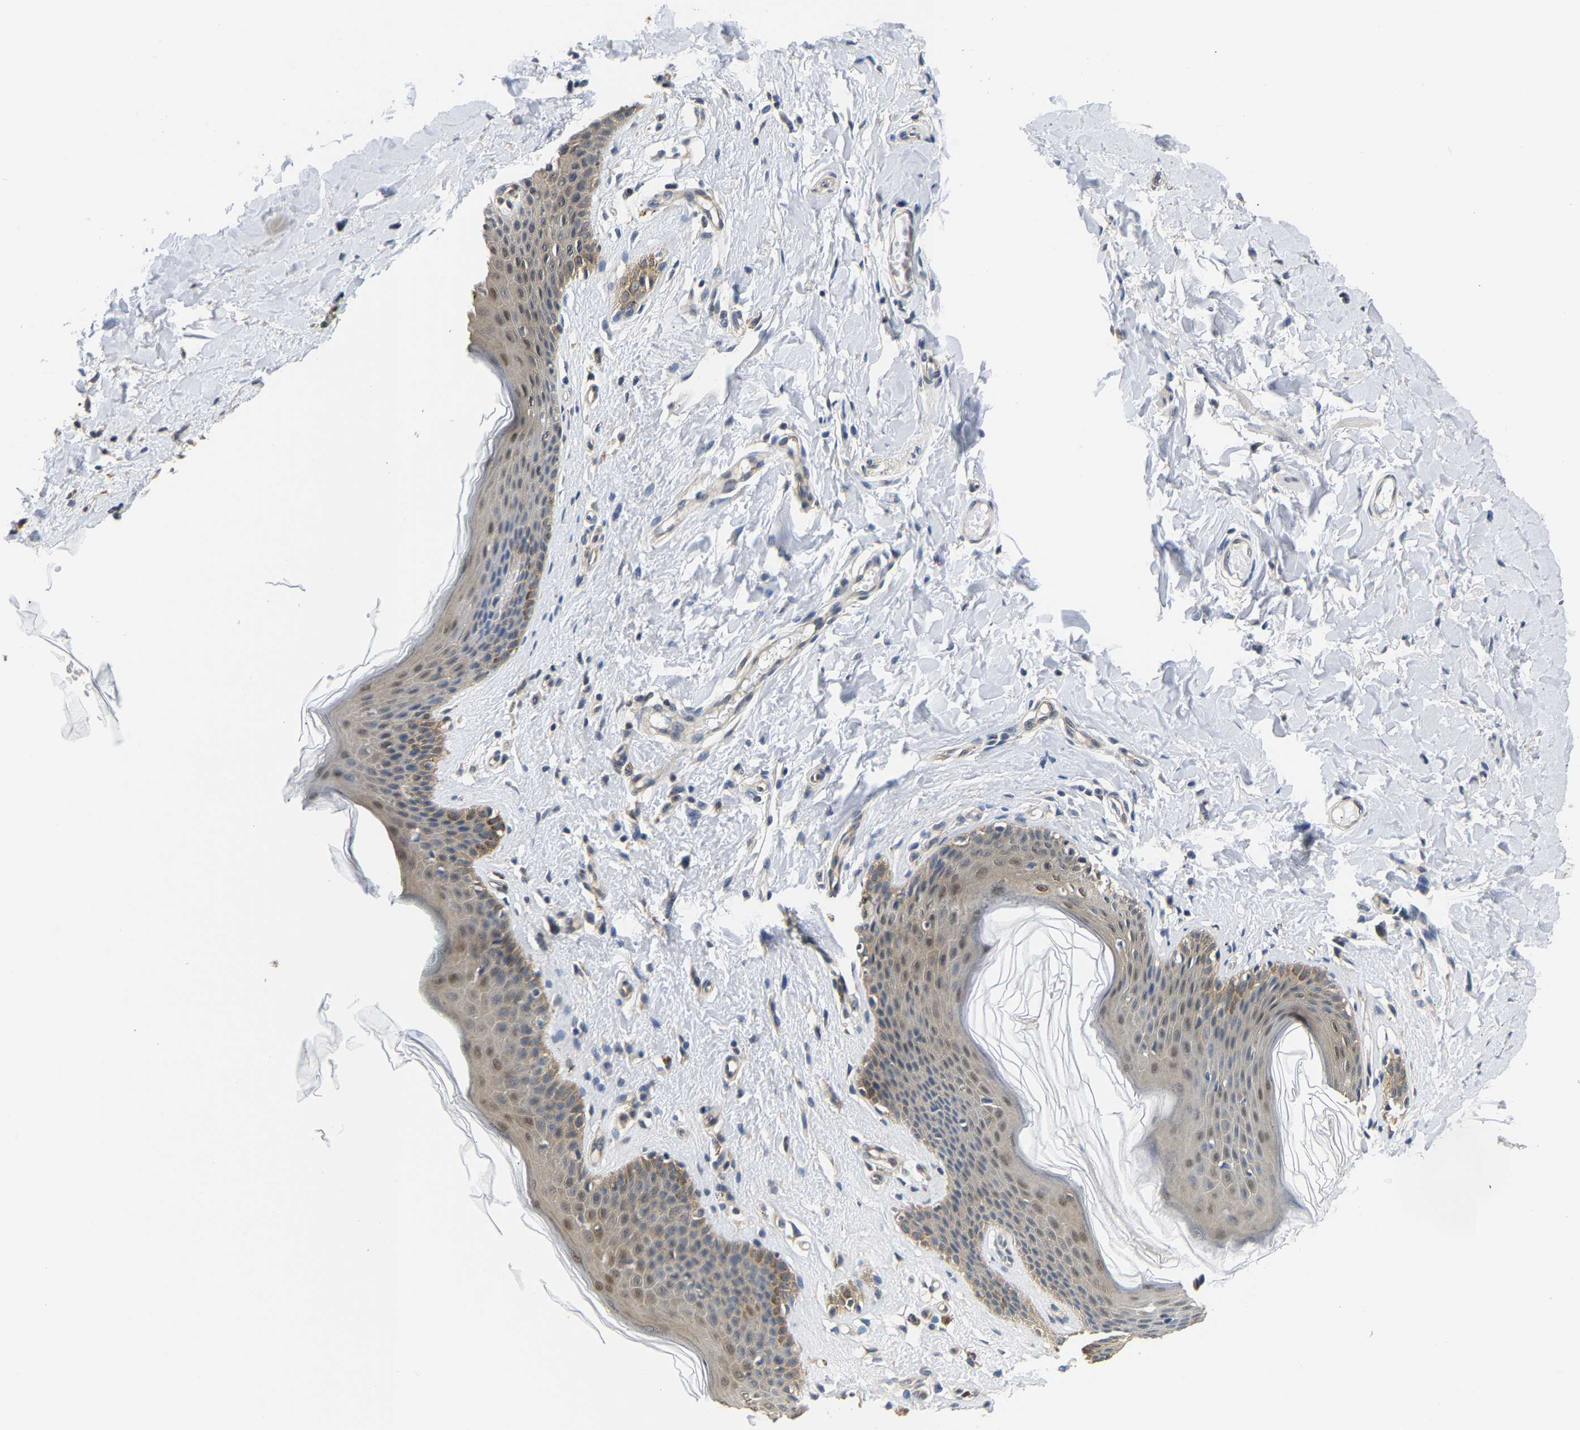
{"staining": {"intensity": "moderate", "quantity": ">75%", "location": "cytoplasmic/membranous"}, "tissue": "skin", "cell_type": "Epidermal cells", "image_type": "normal", "snomed": [{"axis": "morphology", "description": "Normal tissue, NOS"}, {"axis": "topography", "description": "Vulva"}], "caption": "Immunohistochemical staining of unremarkable human skin demonstrates moderate cytoplasmic/membranous protein expression in about >75% of epidermal cells. The staining was performed using DAB (3,3'-diaminobenzidine), with brown indicating positive protein expression. Nuclei are stained blue with hematoxylin.", "gene": "ARHGEF12", "patient": {"sex": "female", "age": 66}}